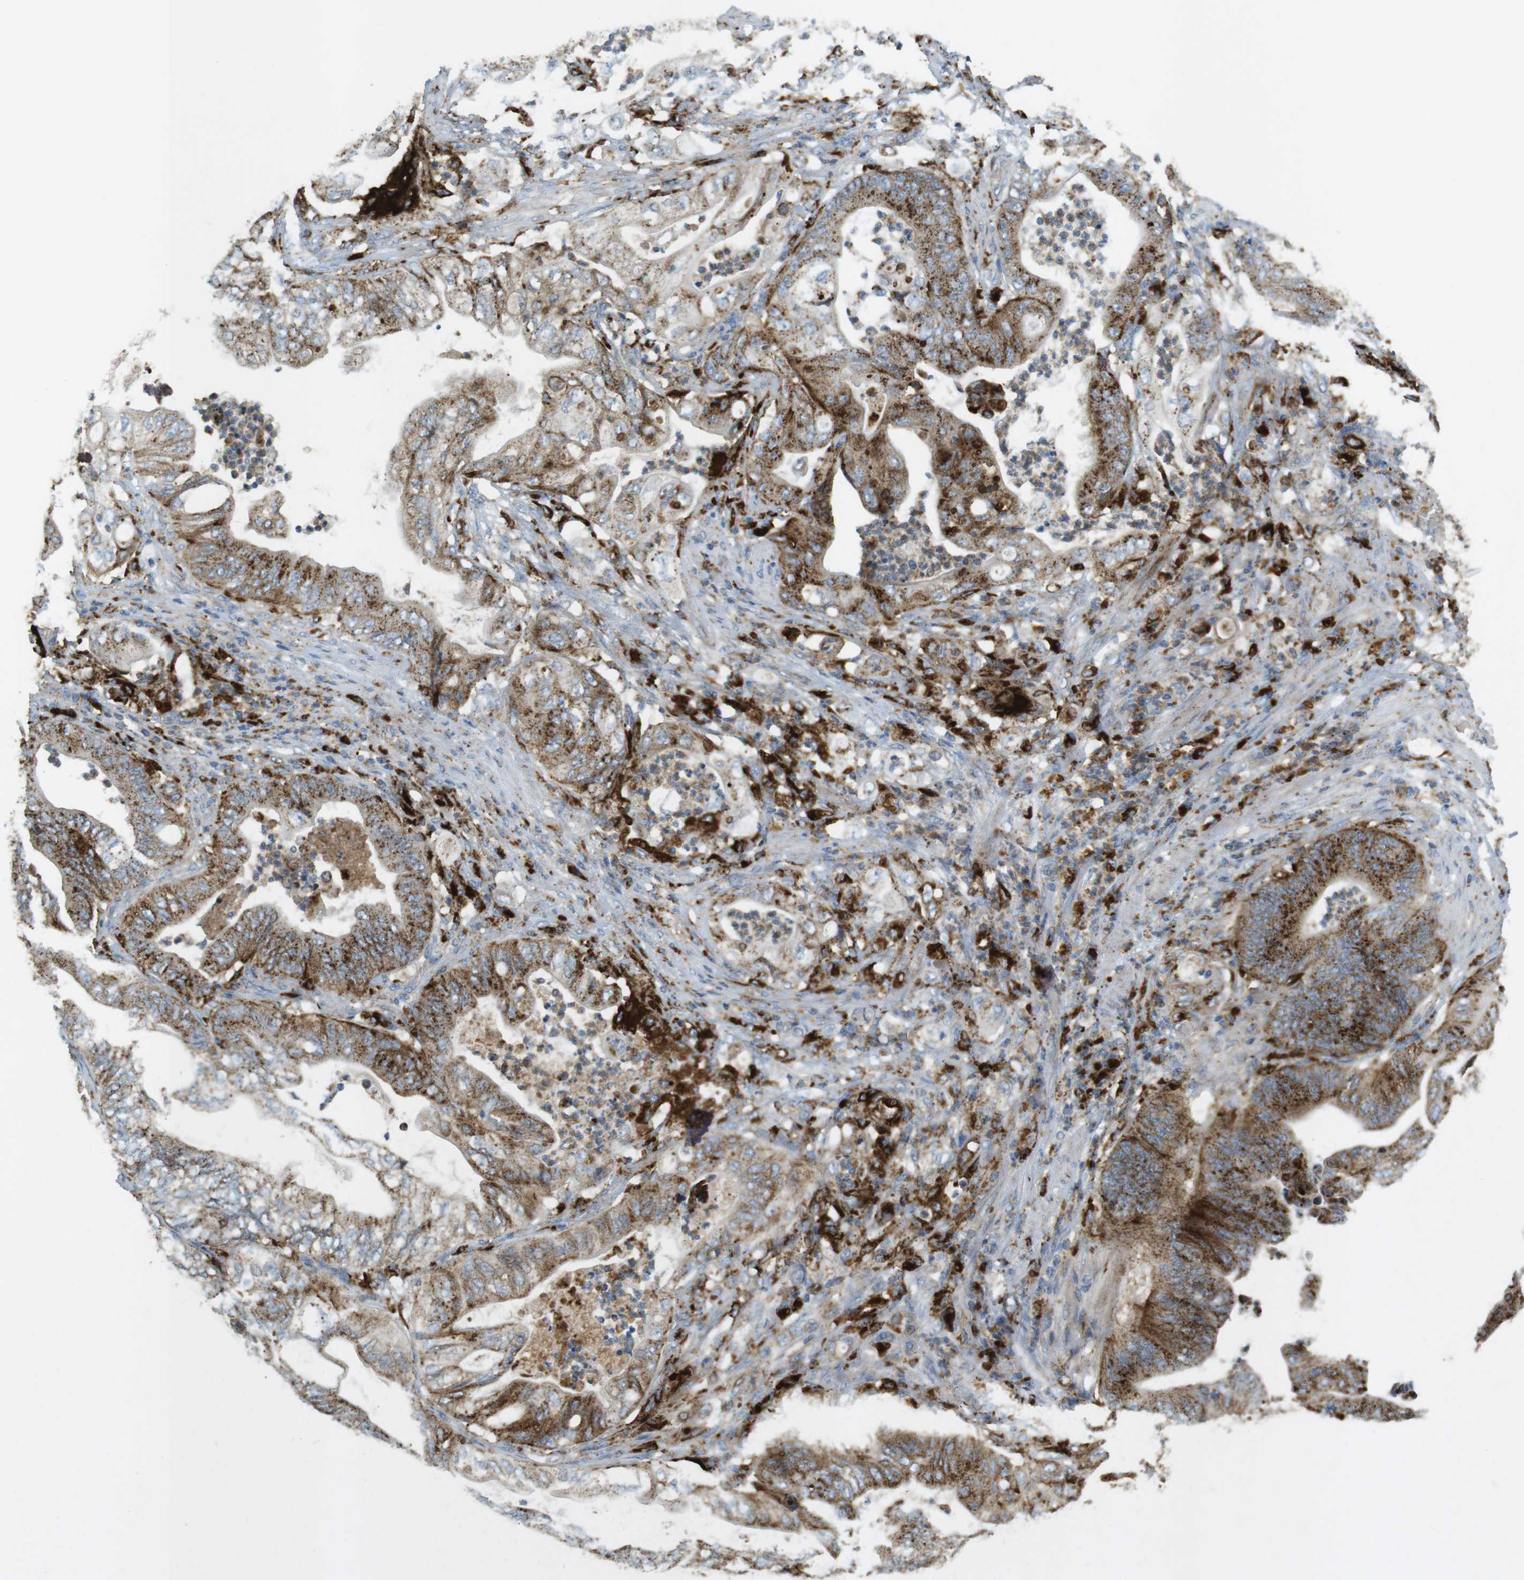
{"staining": {"intensity": "moderate", "quantity": ">75%", "location": "cytoplasmic/membranous"}, "tissue": "stomach cancer", "cell_type": "Tumor cells", "image_type": "cancer", "snomed": [{"axis": "morphology", "description": "Adenocarcinoma, NOS"}, {"axis": "topography", "description": "Stomach"}], "caption": "Immunohistochemistry of human stomach cancer (adenocarcinoma) demonstrates medium levels of moderate cytoplasmic/membranous expression in approximately >75% of tumor cells.", "gene": "LAMP1", "patient": {"sex": "female", "age": 73}}